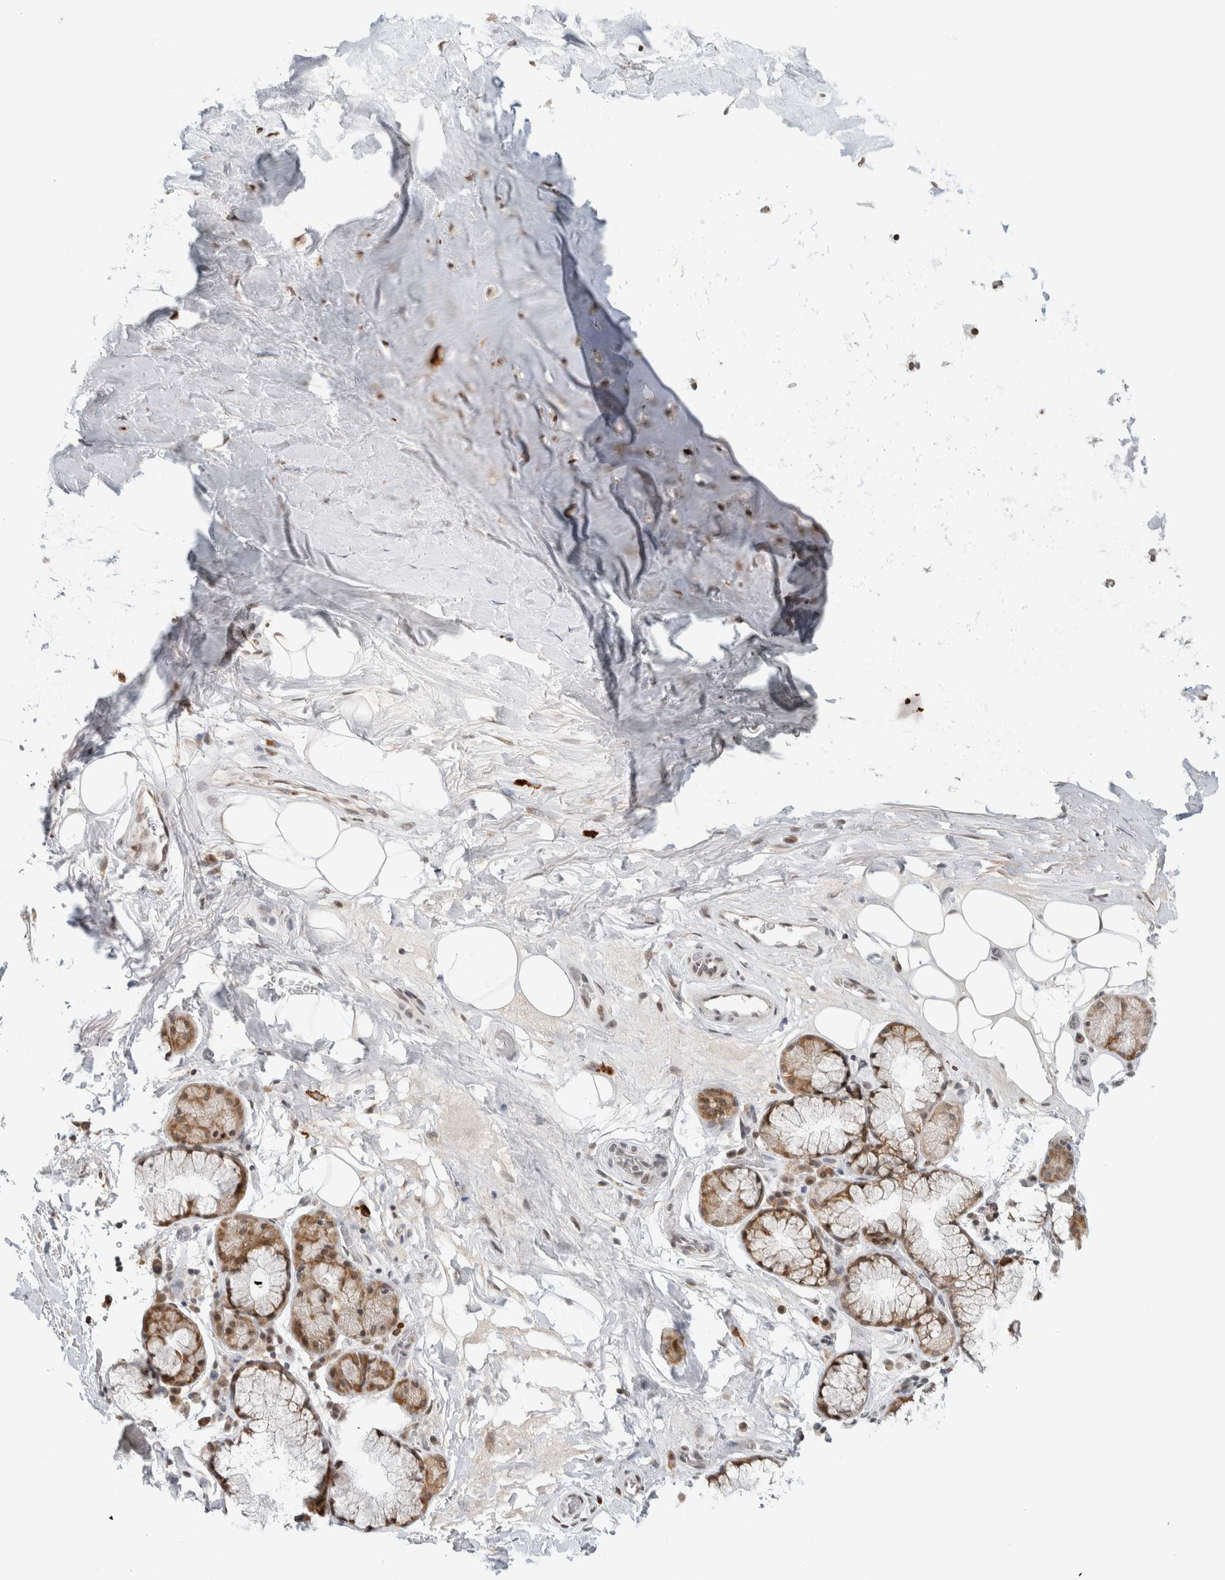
{"staining": {"intensity": "weak", "quantity": "25%-75%", "location": "nuclear"}, "tissue": "adipose tissue", "cell_type": "Adipocytes", "image_type": "normal", "snomed": [{"axis": "morphology", "description": "Normal tissue, NOS"}, {"axis": "topography", "description": "Cartilage tissue"}], "caption": "Immunohistochemistry (IHC) image of unremarkable adipose tissue: human adipose tissue stained using immunohistochemistry (IHC) demonstrates low levels of weak protein expression localized specifically in the nuclear of adipocytes, appearing as a nuclear brown color.", "gene": "HNRNPR", "patient": {"sex": "female", "age": 63}}